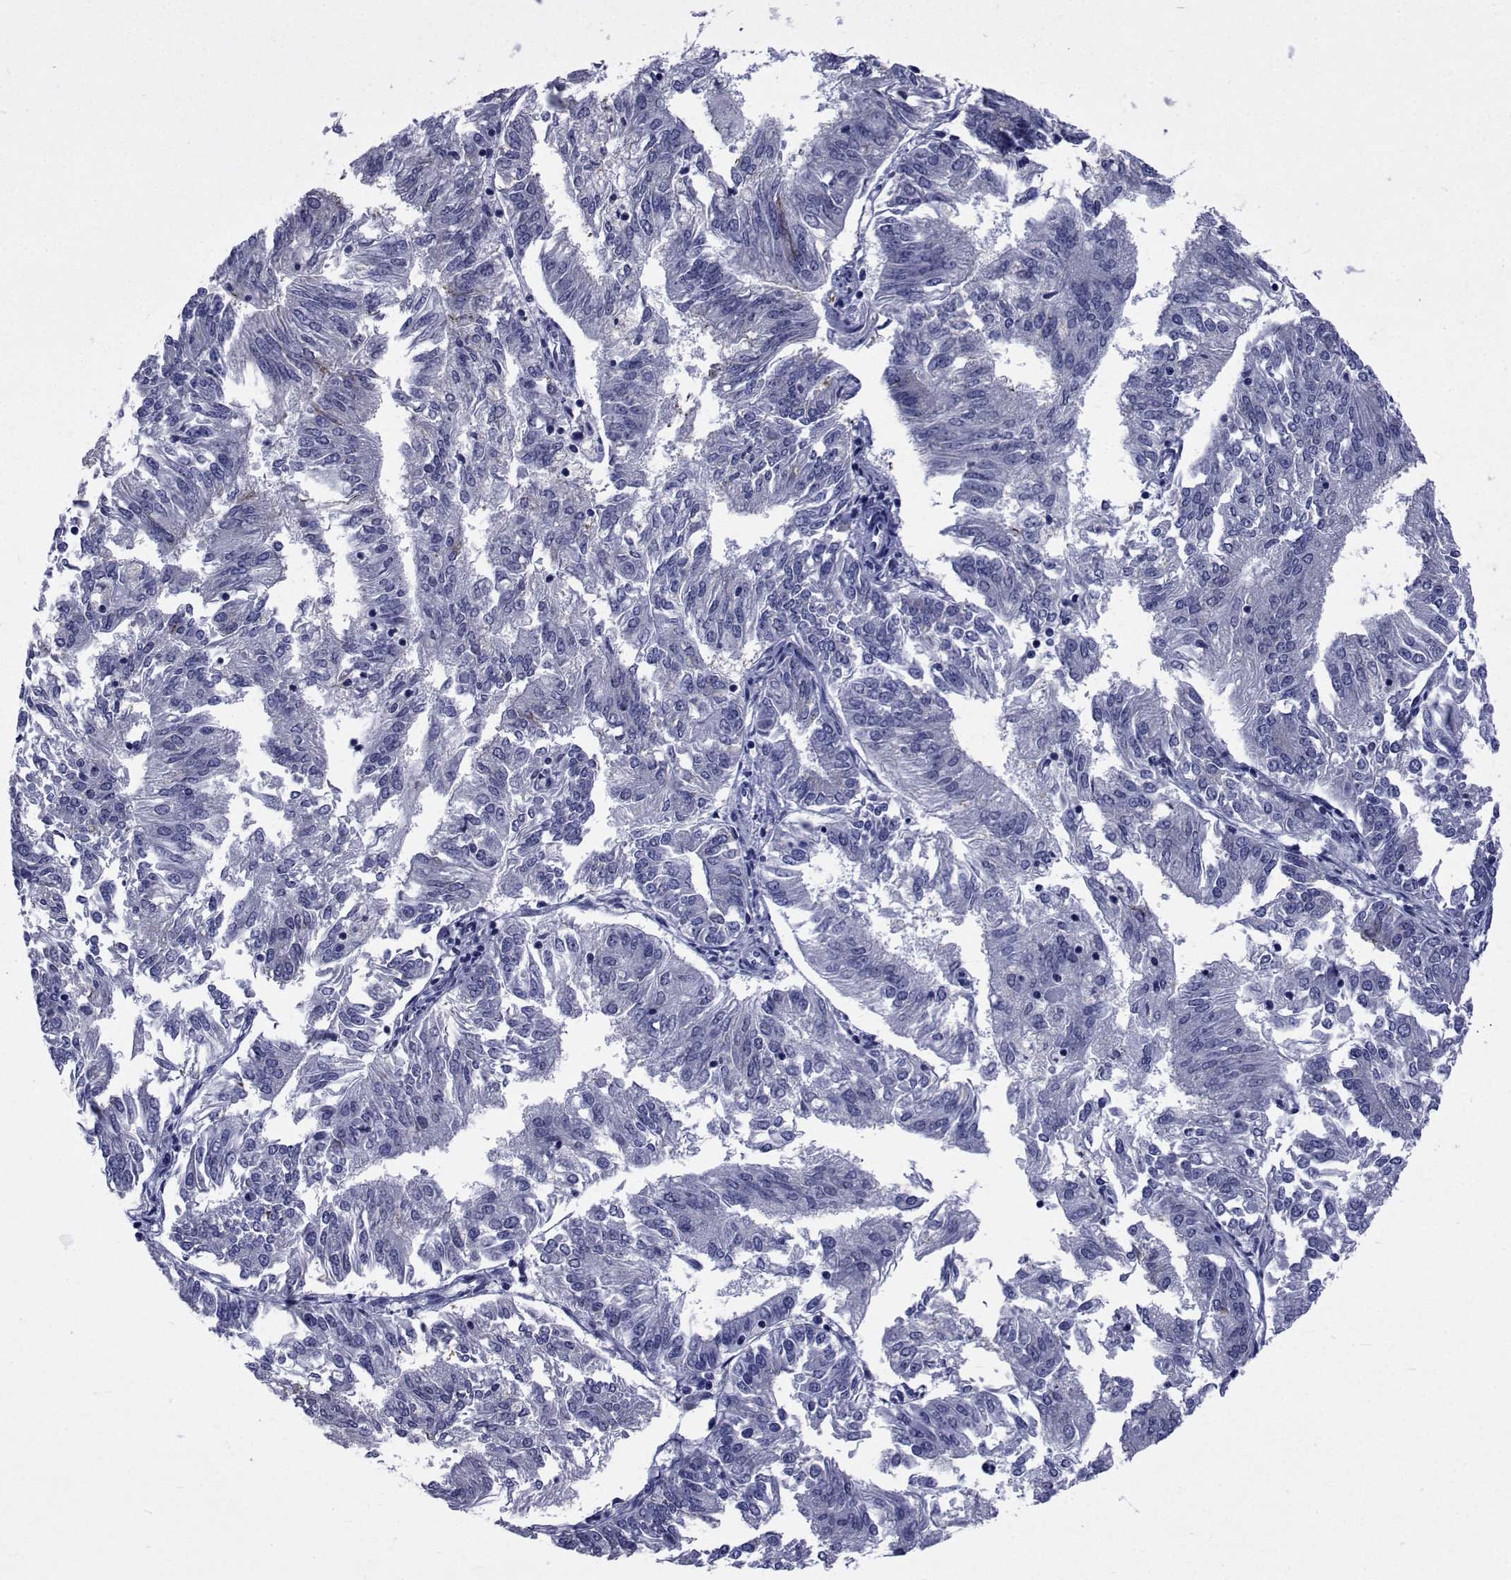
{"staining": {"intensity": "negative", "quantity": "none", "location": "none"}, "tissue": "endometrial cancer", "cell_type": "Tumor cells", "image_type": "cancer", "snomed": [{"axis": "morphology", "description": "Adenocarcinoma, NOS"}, {"axis": "topography", "description": "Endometrium"}], "caption": "Immunohistochemical staining of human adenocarcinoma (endometrial) shows no significant expression in tumor cells.", "gene": "ROPN1", "patient": {"sex": "female", "age": 58}}